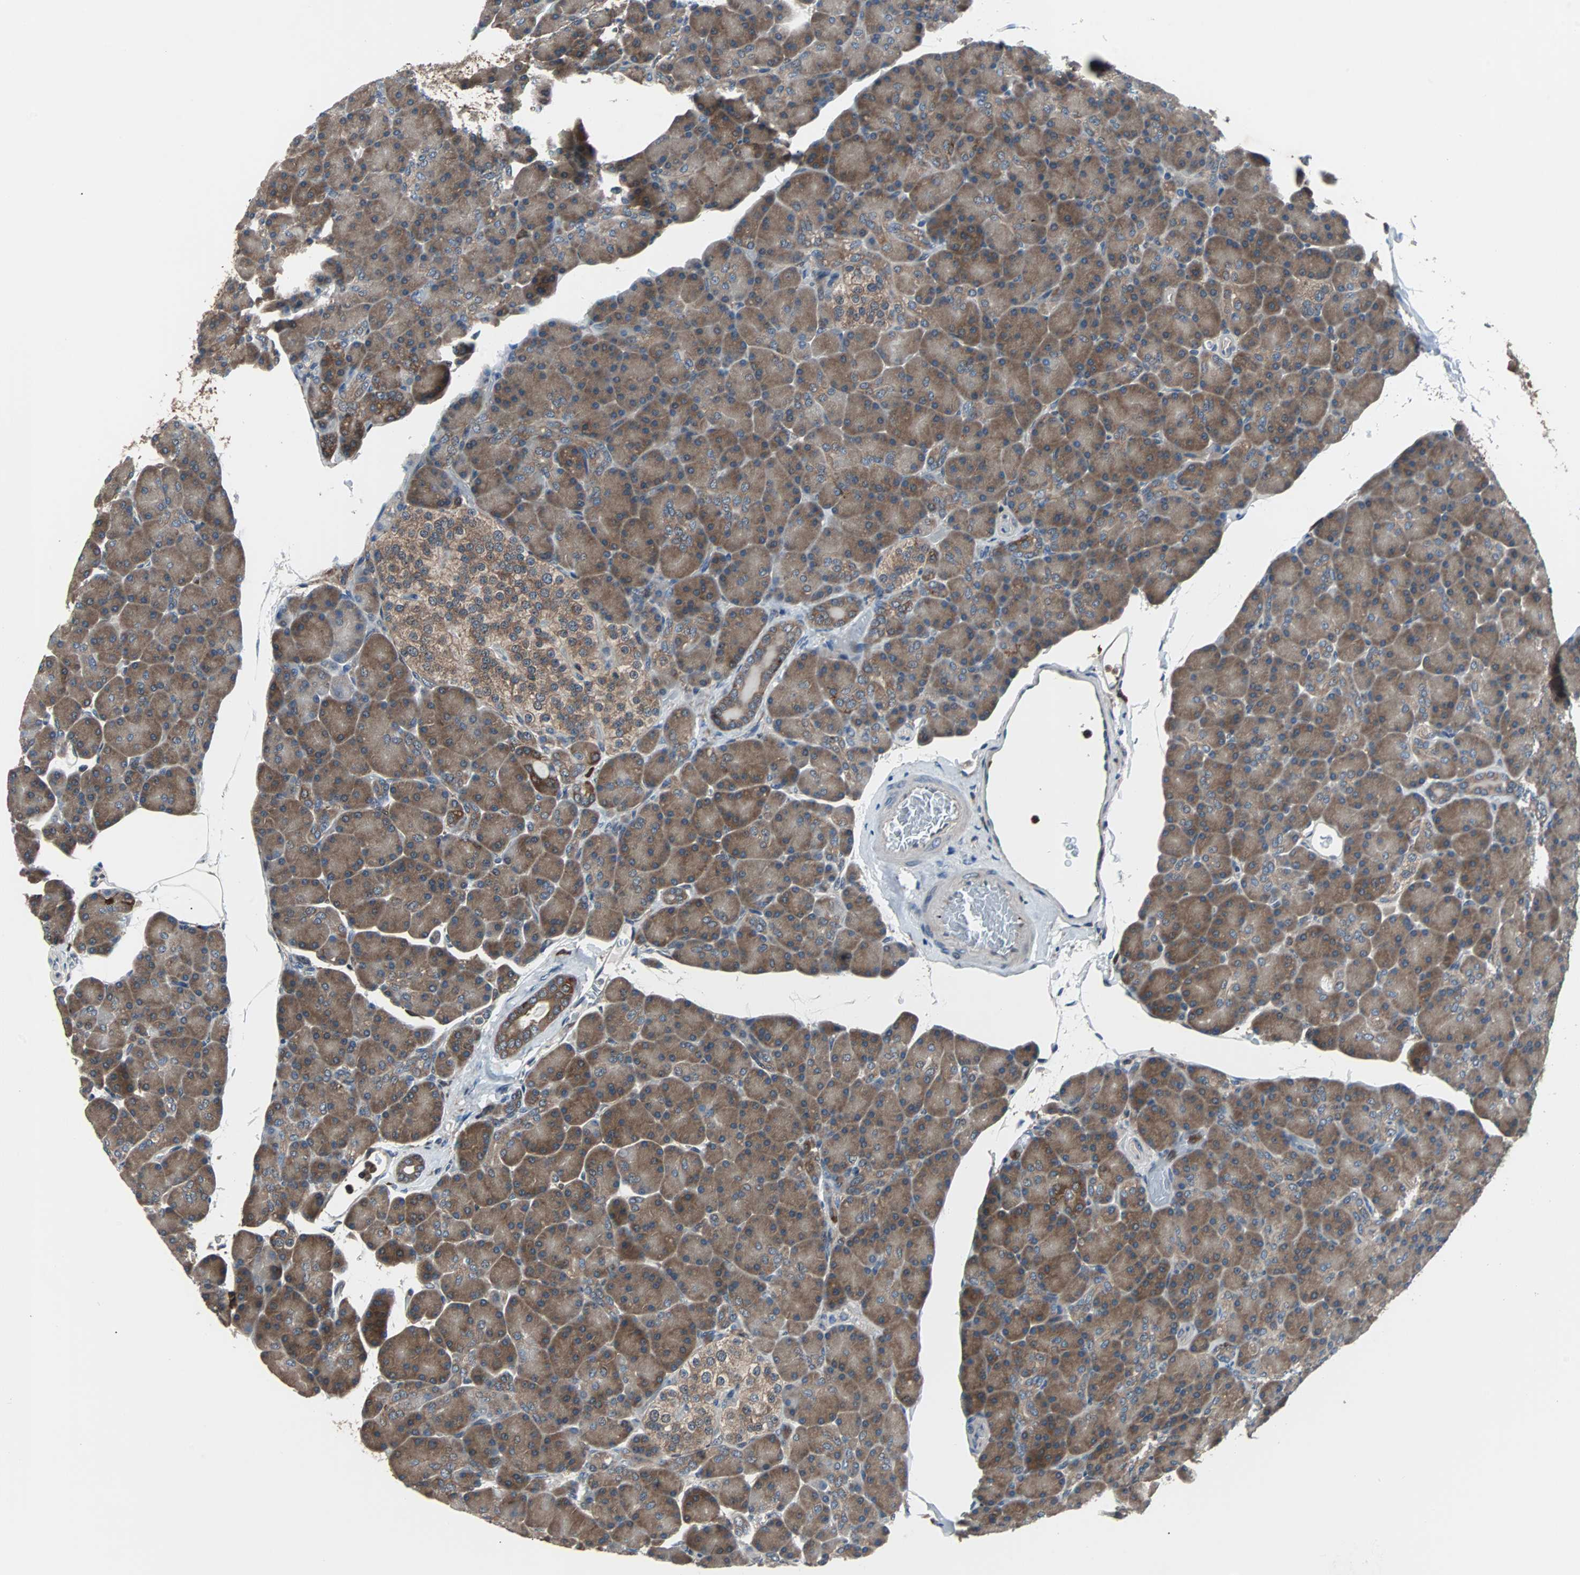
{"staining": {"intensity": "moderate", "quantity": ">75%", "location": "cytoplasmic/membranous"}, "tissue": "pancreas", "cell_type": "Exocrine glandular cells", "image_type": "normal", "snomed": [{"axis": "morphology", "description": "Normal tissue, NOS"}, {"axis": "topography", "description": "Pancreas"}], "caption": "Moderate cytoplasmic/membranous positivity for a protein is appreciated in about >75% of exocrine glandular cells of benign pancreas using IHC.", "gene": "PAK1", "patient": {"sex": "female", "age": 43}}